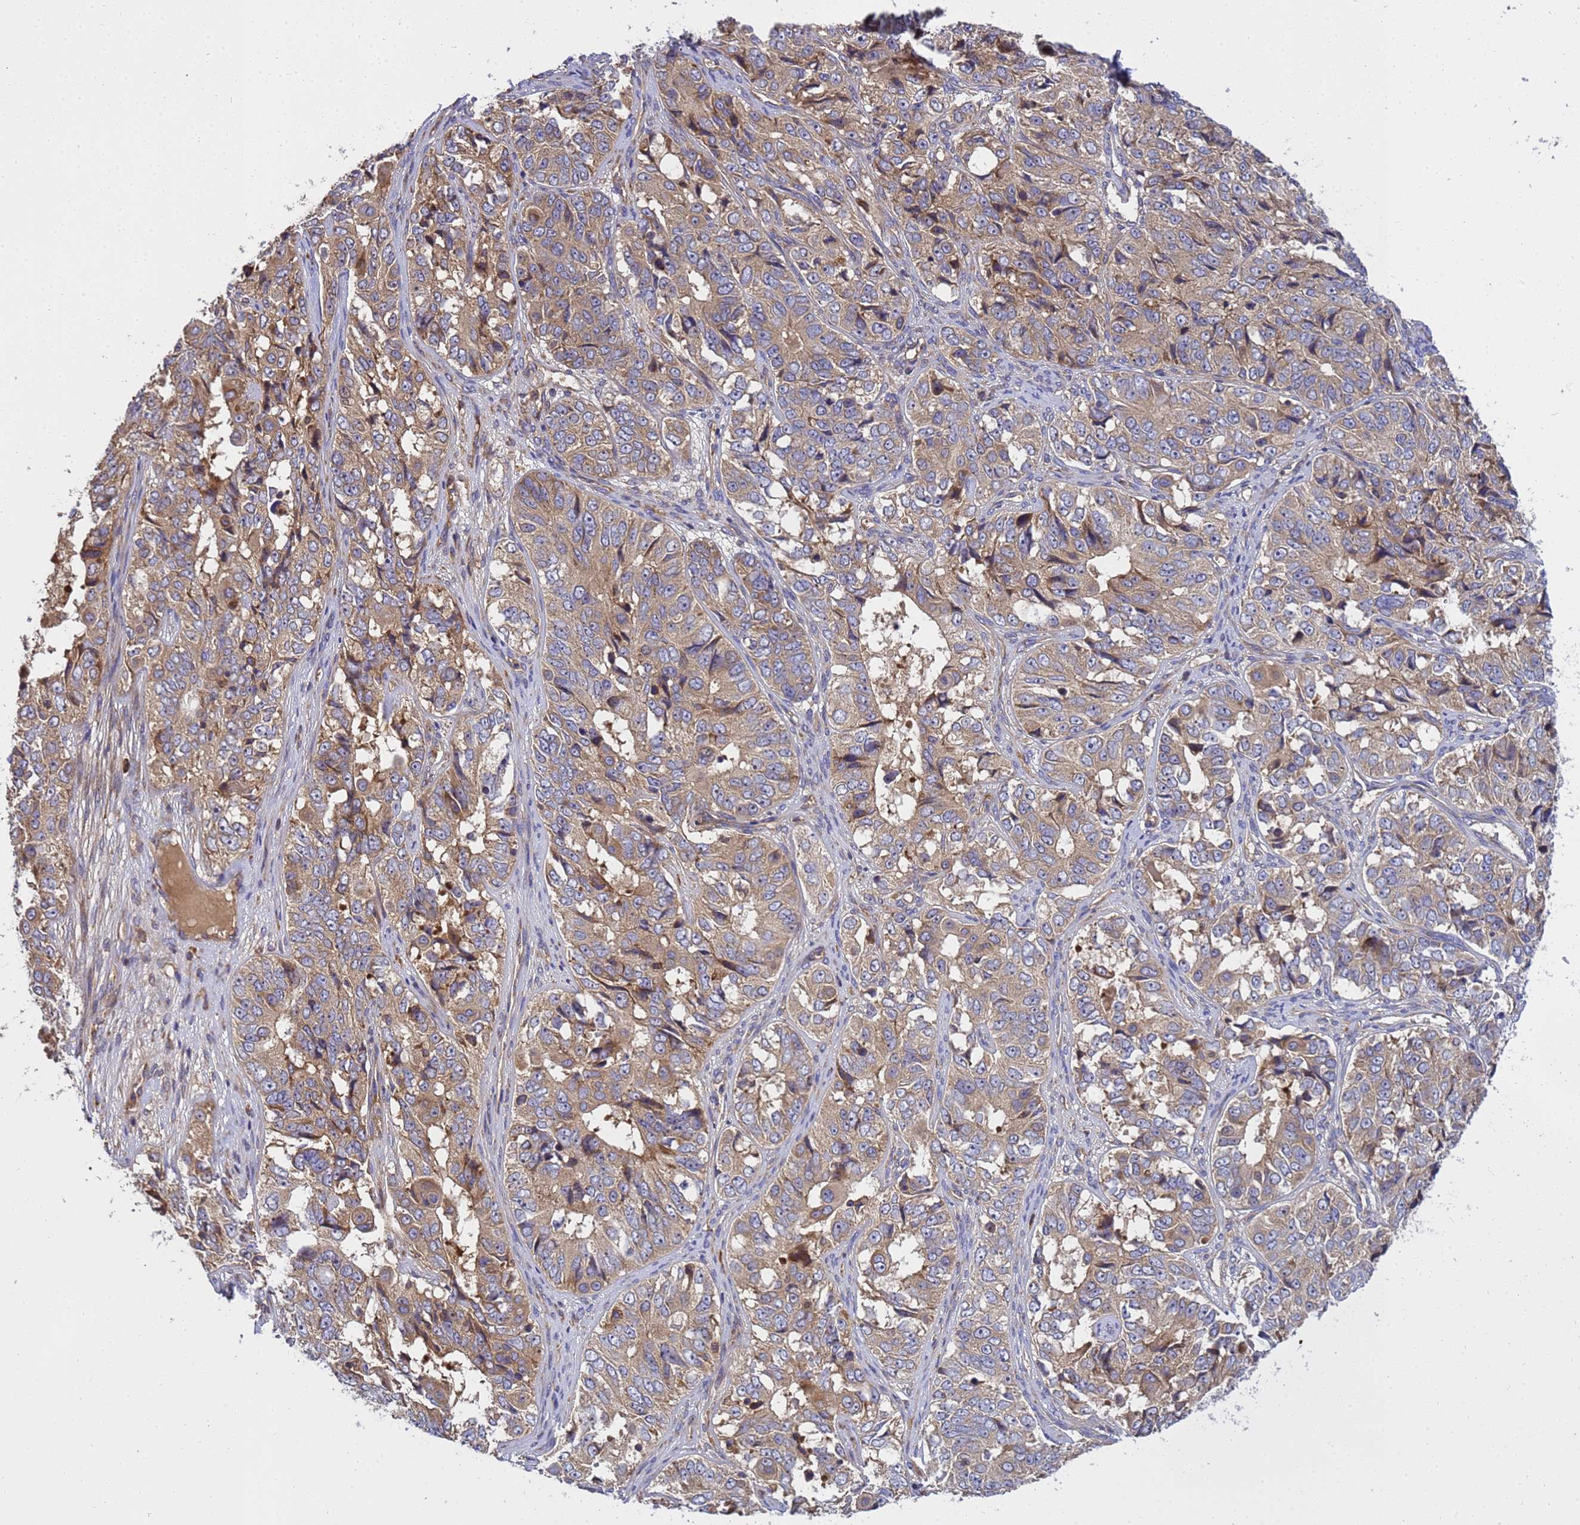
{"staining": {"intensity": "moderate", "quantity": ">75%", "location": "cytoplasmic/membranous"}, "tissue": "ovarian cancer", "cell_type": "Tumor cells", "image_type": "cancer", "snomed": [{"axis": "morphology", "description": "Carcinoma, endometroid"}, {"axis": "topography", "description": "Ovary"}], "caption": "Brown immunohistochemical staining in human ovarian cancer (endometroid carcinoma) shows moderate cytoplasmic/membranous staining in about >75% of tumor cells. (DAB (3,3'-diaminobenzidine) IHC, brown staining for protein, blue staining for nuclei).", "gene": "BECN1", "patient": {"sex": "female", "age": 51}}